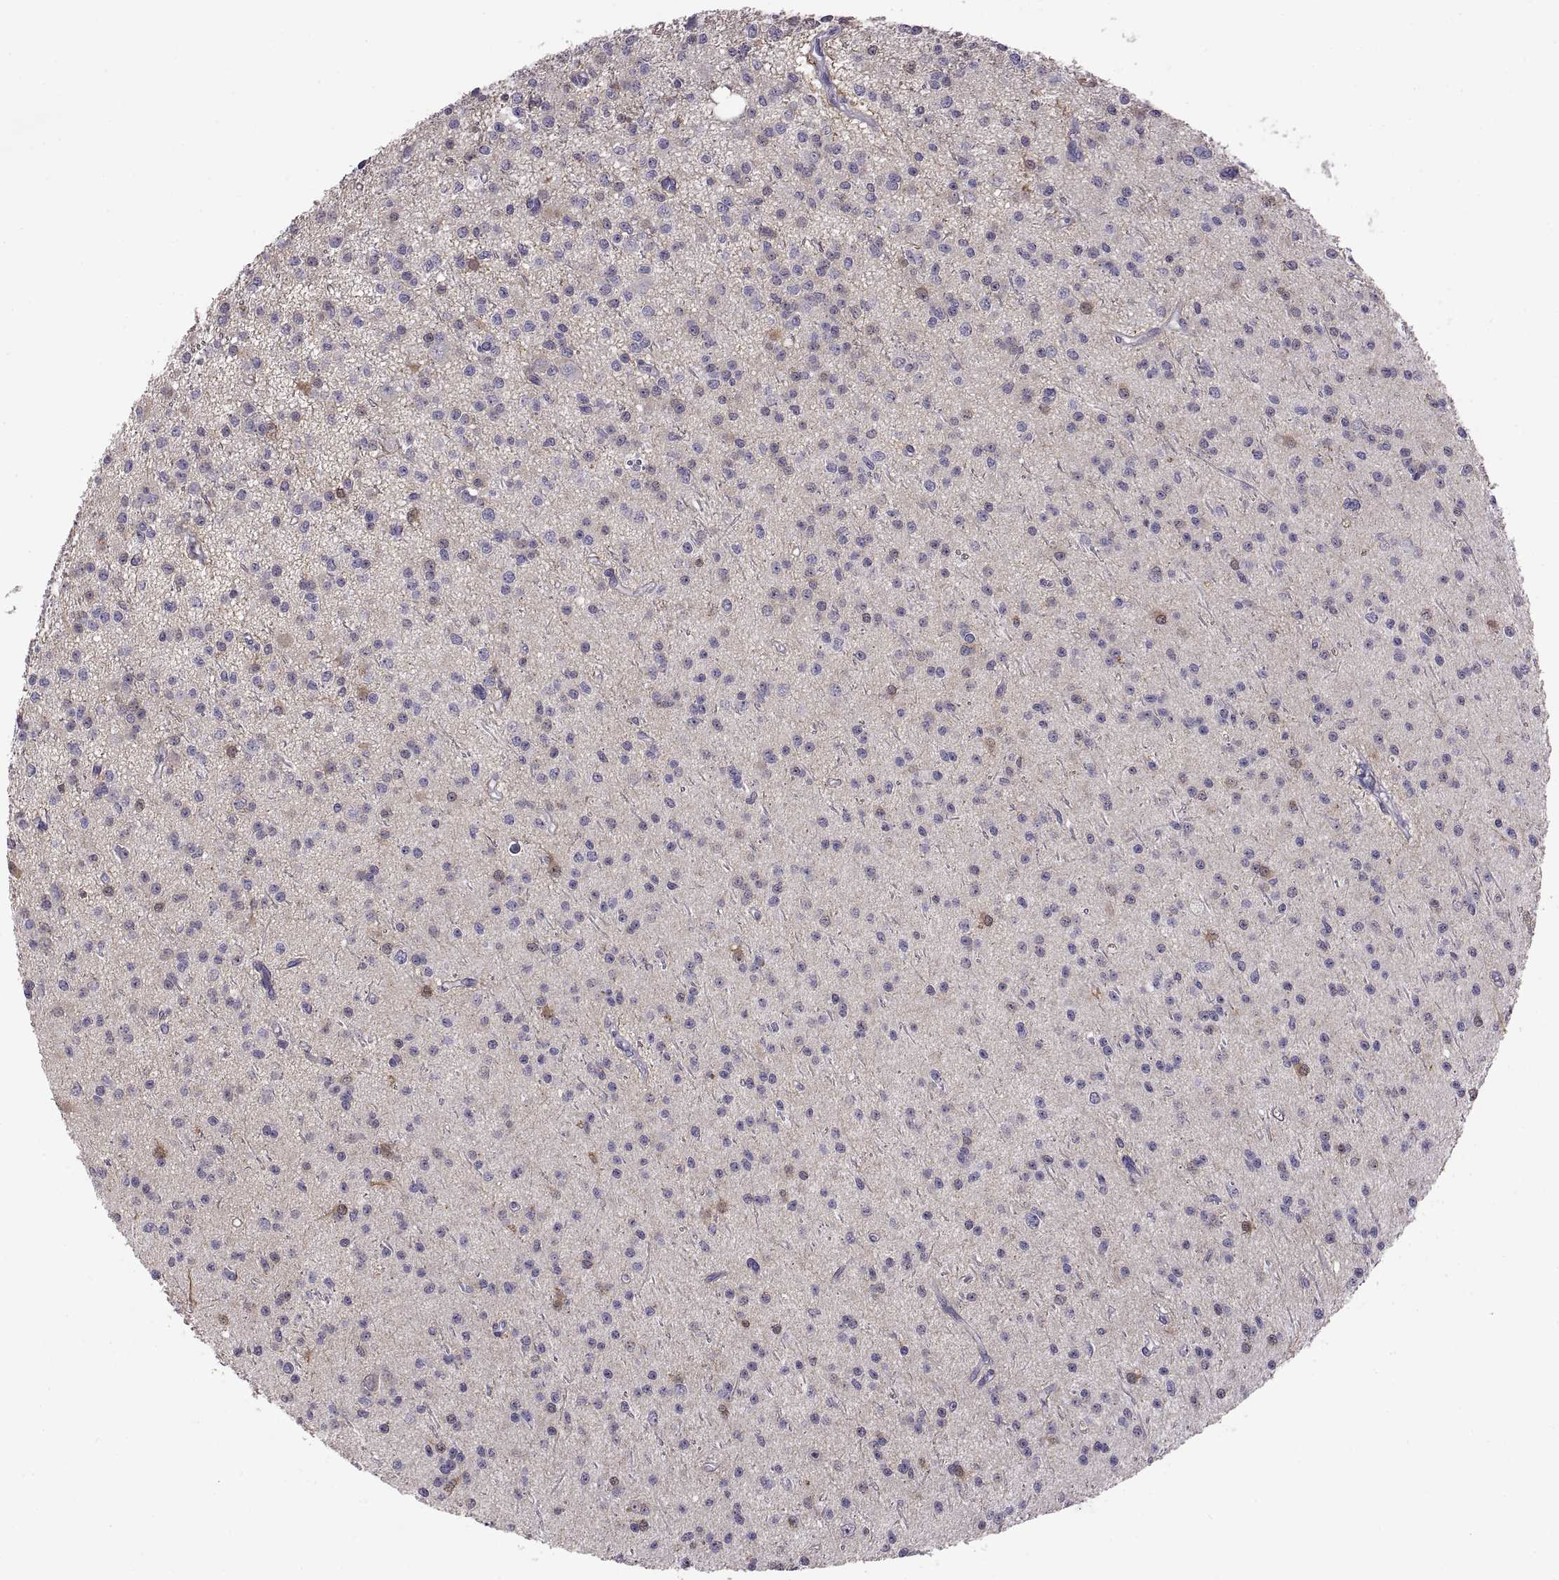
{"staining": {"intensity": "negative", "quantity": "none", "location": "none"}, "tissue": "glioma", "cell_type": "Tumor cells", "image_type": "cancer", "snomed": [{"axis": "morphology", "description": "Glioma, malignant, Low grade"}, {"axis": "topography", "description": "Brain"}], "caption": "Protein analysis of low-grade glioma (malignant) demonstrates no significant expression in tumor cells.", "gene": "FGF9", "patient": {"sex": "male", "age": 27}}